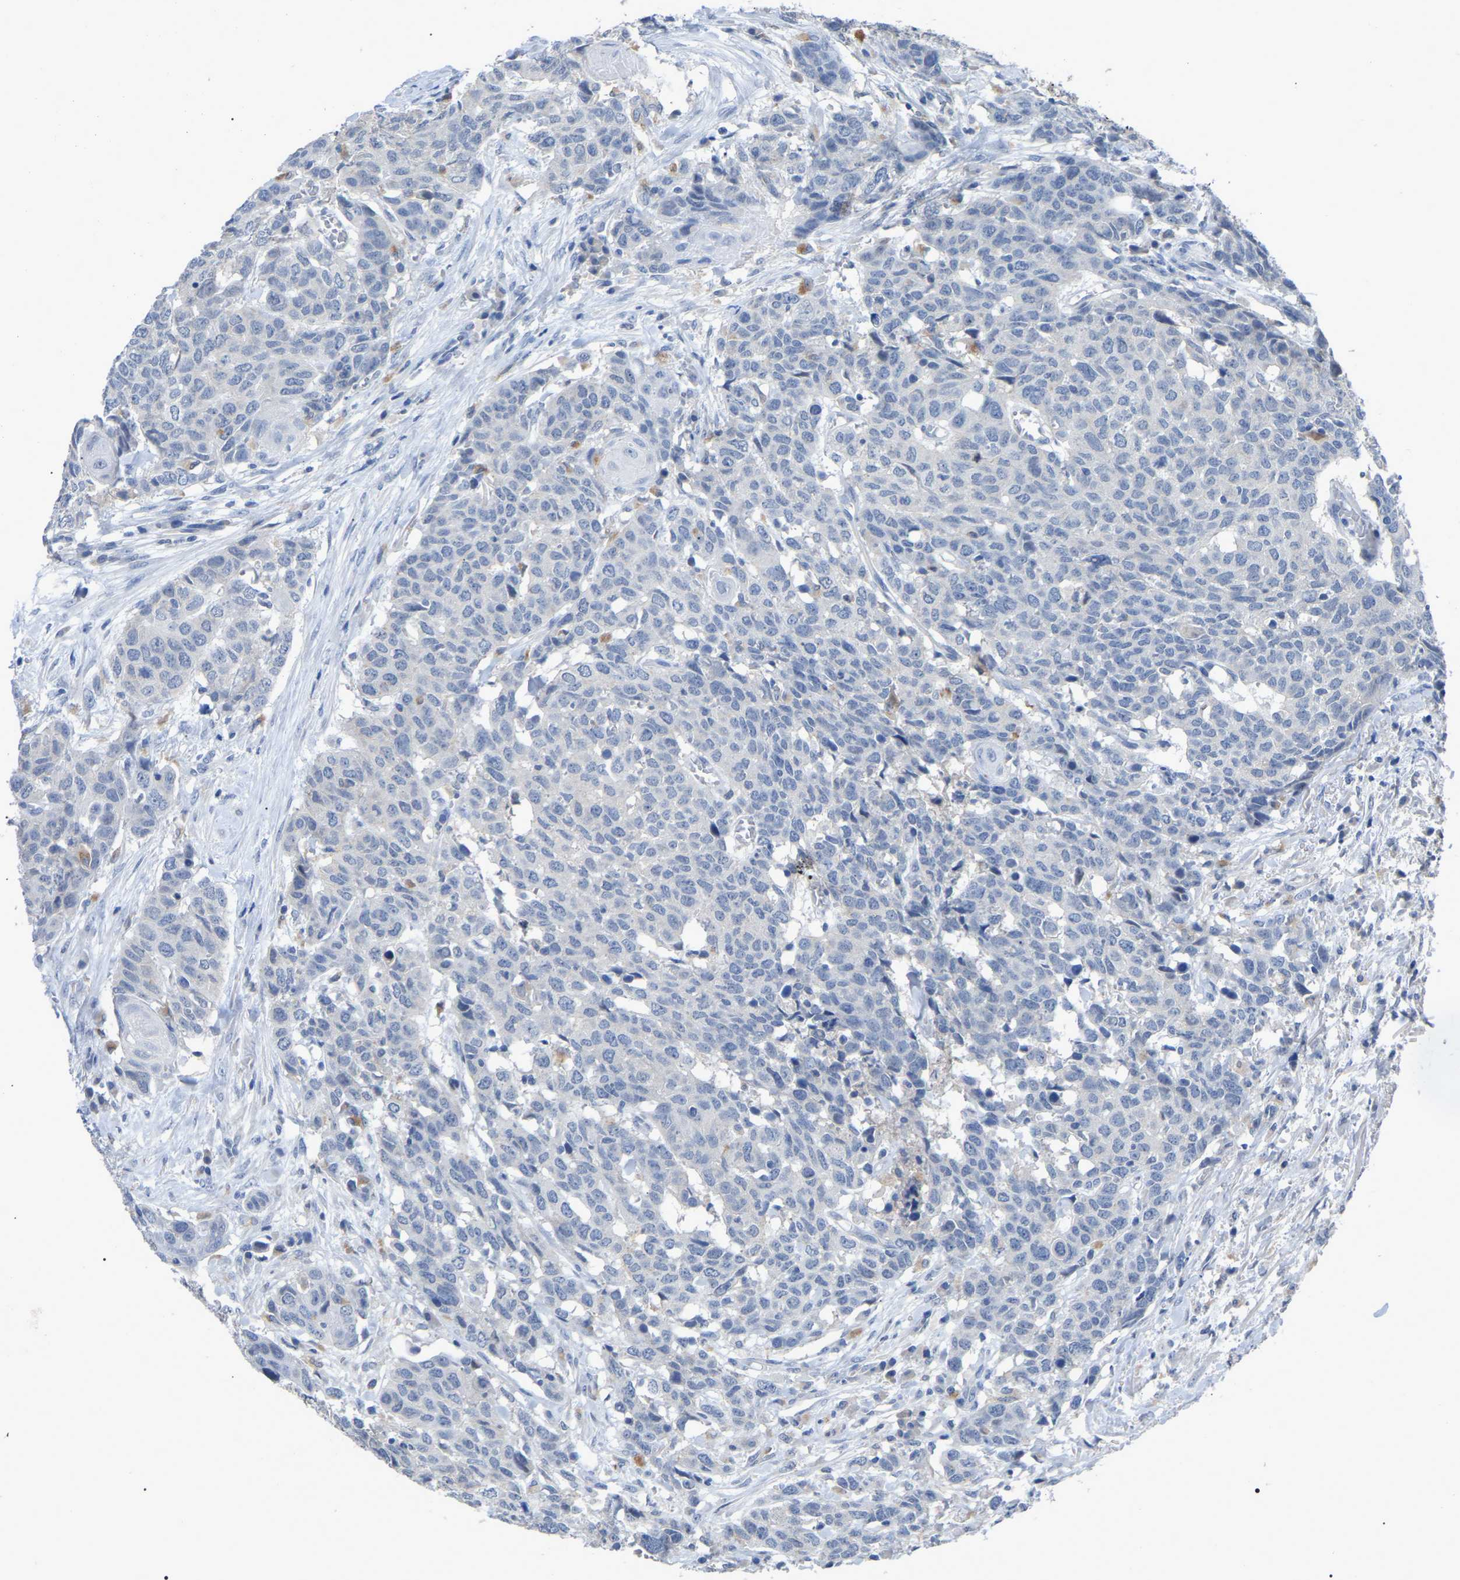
{"staining": {"intensity": "negative", "quantity": "none", "location": "none"}, "tissue": "head and neck cancer", "cell_type": "Tumor cells", "image_type": "cancer", "snomed": [{"axis": "morphology", "description": "Squamous cell carcinoma, NOS"}, {"axis": "topography", "description": "Head-Neck"}], "caption": "The image exhibits no significant expression in tumor cells of squamous cell carcinoma (head and neck). Nuclei are stained in blue.", "gene": "SMPD2", "patient": {"sex": "male", "age": 66}}